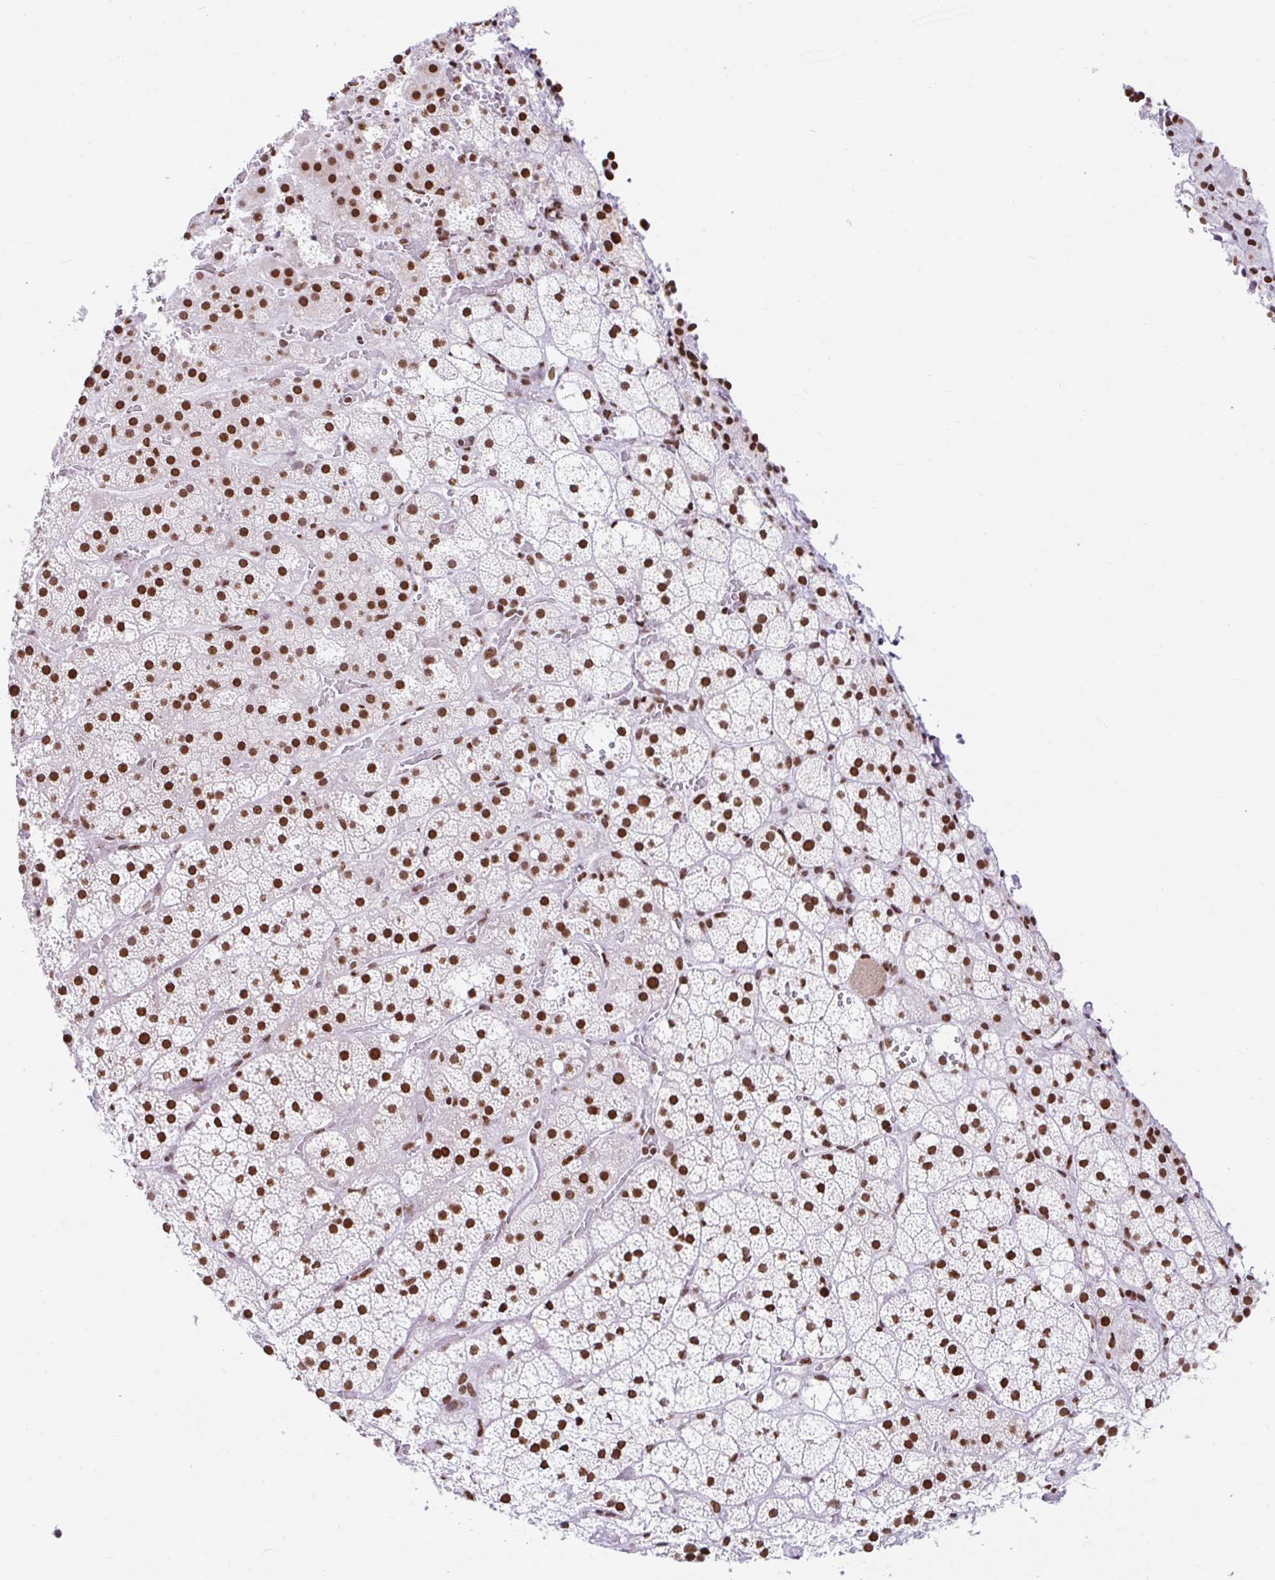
{"staining": {"intensity": "strong", "quantity": ">75%", "location": "nuclear"}, "tissue": "adrenal gland", "cell_type": "Glandular cells", "image_type": "normal", "snomed": [{"axis": "morphology", "description": "Normal tissue, NOS"}, {"axis": "topography", "description": "Adrenal gland"}], "caption": "This micrograph demonstrates immunohistochemistry staining of unremarkable adrenal gland, with high strong nuclear expression in about >75% of glandular cells.", "gene": "KHDRBS1", "patient": {"sex": "male", "age": 53}}